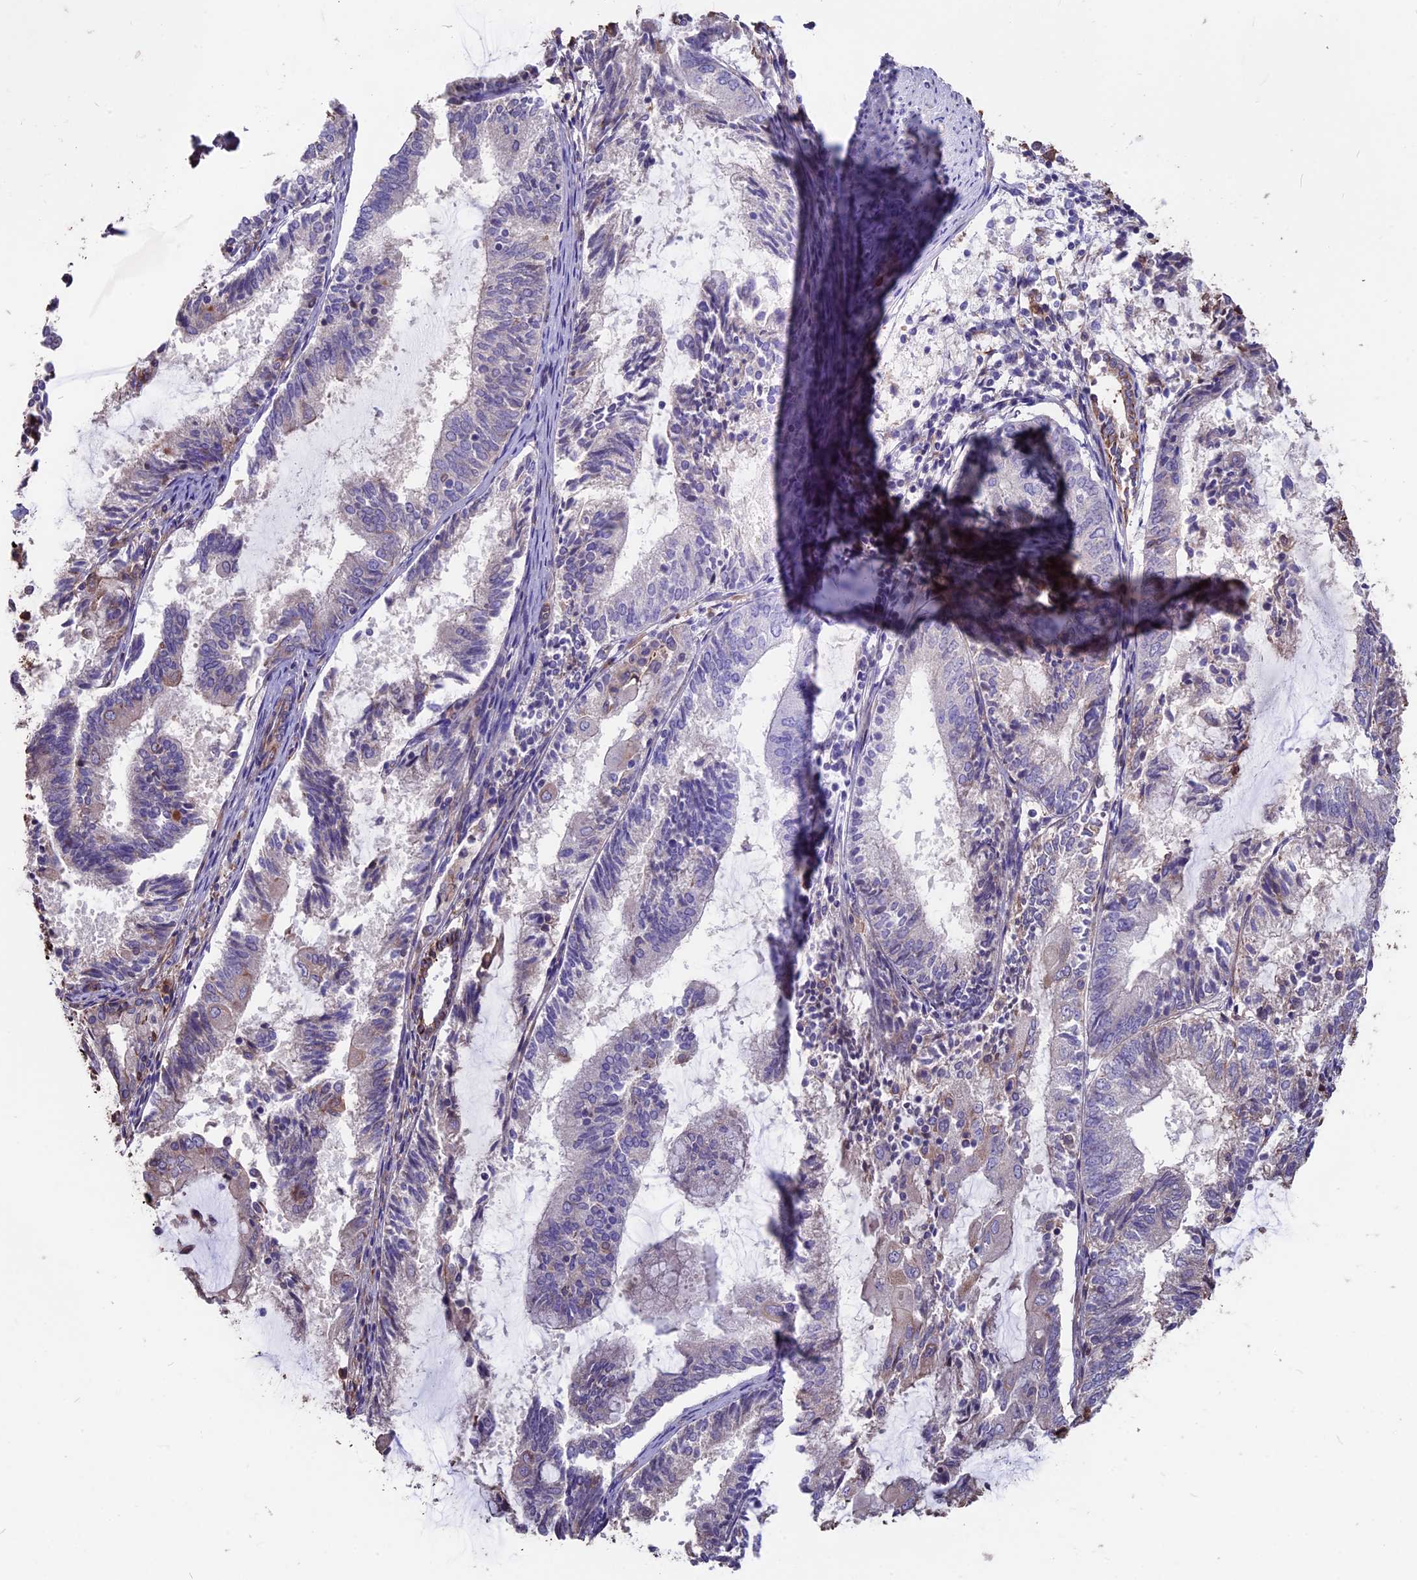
{"staining": {"intensity": "negative", "quantity": "none", "location": "none"}, "tissue": "endometrial cancer", "cell_type": "Tumor cells", "image_type": "cancer", "snomed": [{"axis": "morphology", "description": "Adenocarcinoma, NOS"}, {"axis": "topography", "description": "Endometrium"}], "caption": "DAB immunohistochemical staining of human endometrial adenocarcinoma exhibits no significant positivity in tumor cells.", "gene": "SEH1L", "patient": {"sex": "female", "age": 81}}